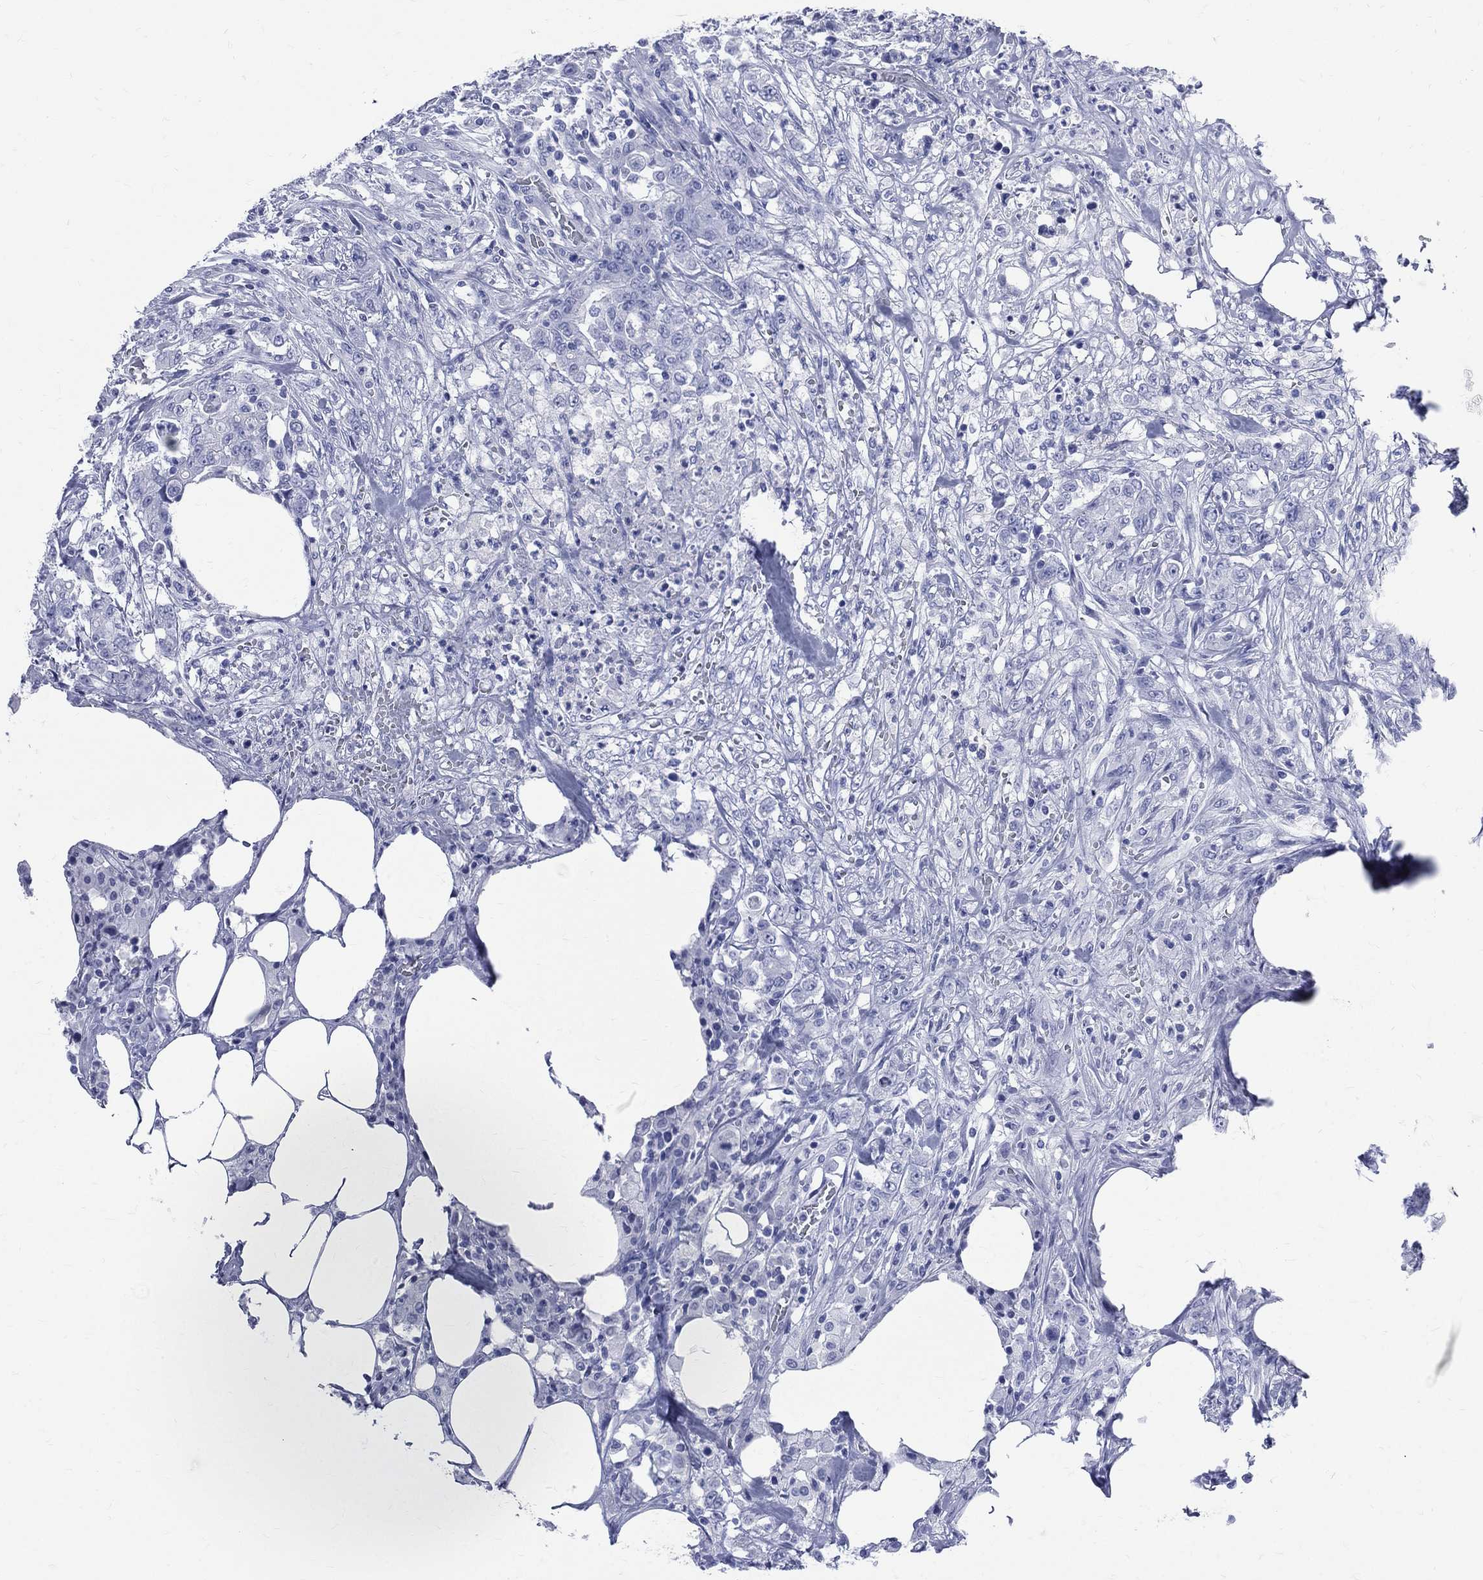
{"staining": {"intensity": "negative", "quantity": "none", "location": "none"}, "tissue": "colorectal cancer", "cell_type": "Tumor cells", "image_type": "cancer", "snomed": [{"axis": "morphology", "description": "Adenocarcinoma, NOS"}, {"axis": "topography", "description": "Colon"}], "caption": "Colorectal cancer stained for a protein using immunohistochemistry (IHC) exhibits no positivity tumor cells.", "gene": "SYP", "patient": {"sex": "female", "age": 48}}